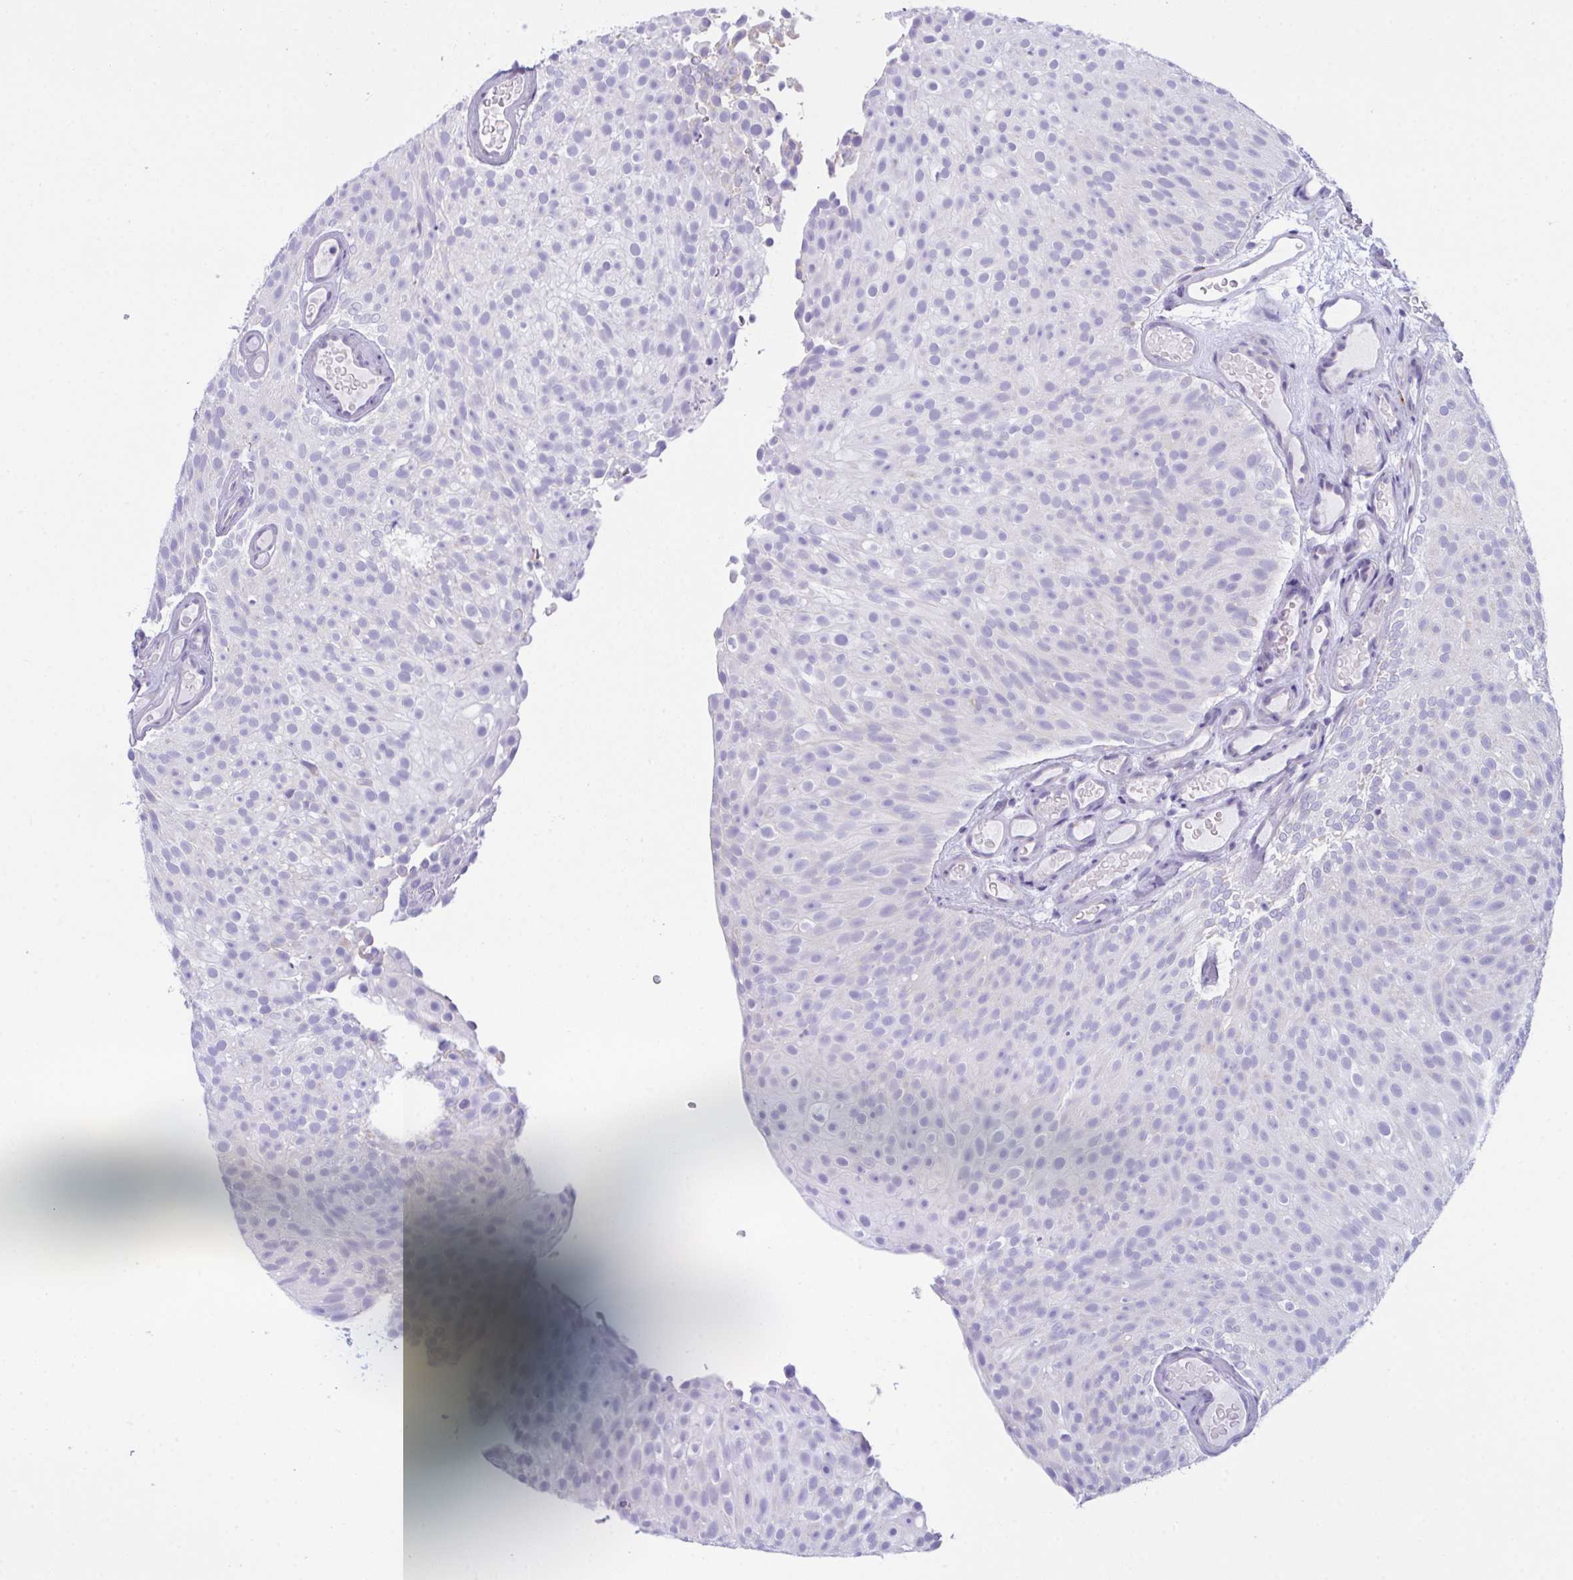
{"staining": {"intensity": "negative", "quantity": "none", "location": "none"}, "tissue": "urothelial cancer", "cell_type": "Tumor cells", "image_type": "cancer", "snomed": [{"axis": "morphology", "description": "Urothelial carcinoma, Low grade"}, {"axis": "topography", "description": "Urinary bladder"}], "caption": "This is an immunohistochemistry image of human urothelial carcinoma (low-grade). There is no staining in tumor cells.", "gene": "BBS1", "patient": {"sex": "male", "age": 78}}